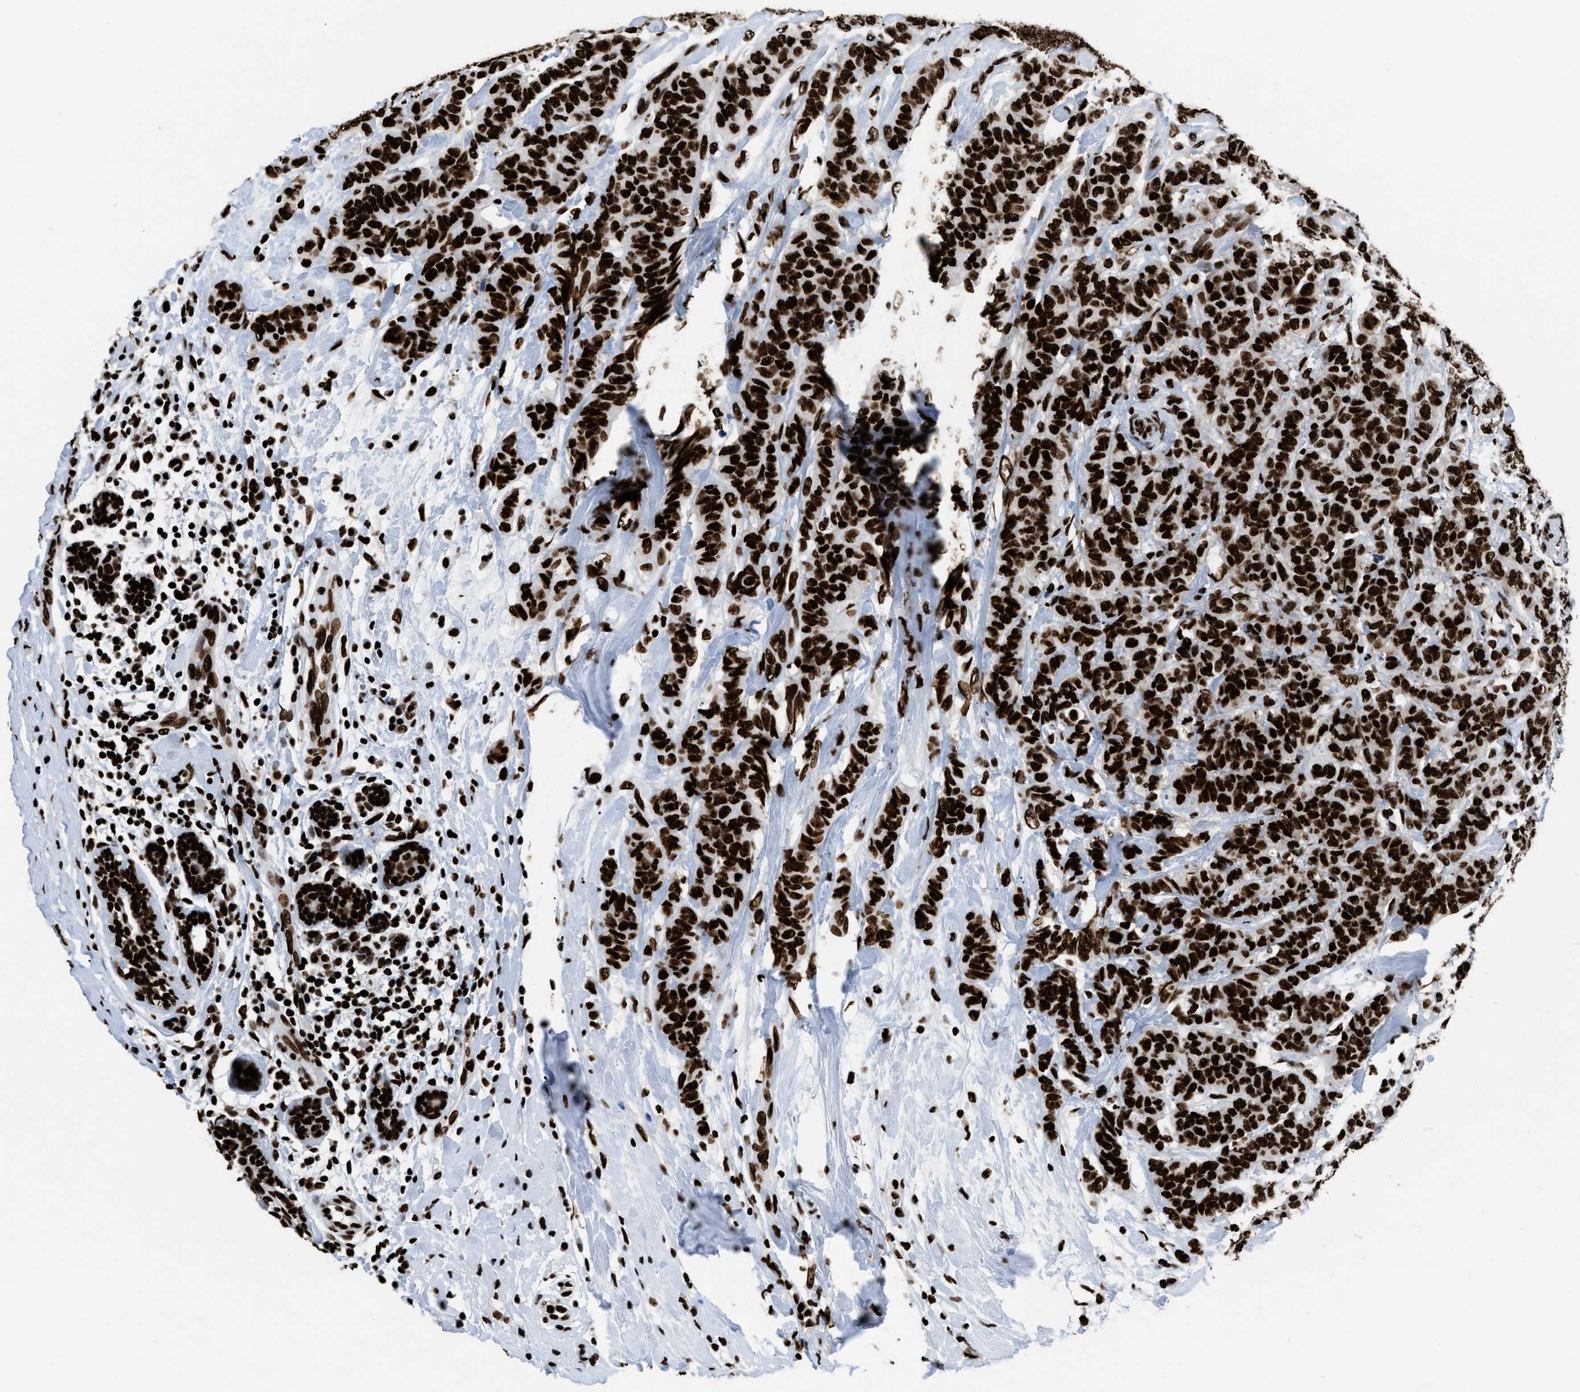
{"staining": {"intensity": "strong", "quantity": ">75%", "location": "nuclear"}, "tissue": "breast cancer", "cell_type": "Tumor cells", "image_type": "cancer", "snomed": [{"axis": "morphology", "description": "Normal tissue, NOS"}, {"axis": "morphology", "description": "Duct carcinoma"}, {"axis": "topography", "description": "Breast"}], "caption": "Tumor cells exhibit high levels of strong nuclear positivity in approximately >75% of cells in breast cancer (intraductal carcinoma).", "gene": "HNRNPM", "patient": {"sex": "female", "age": 40}}